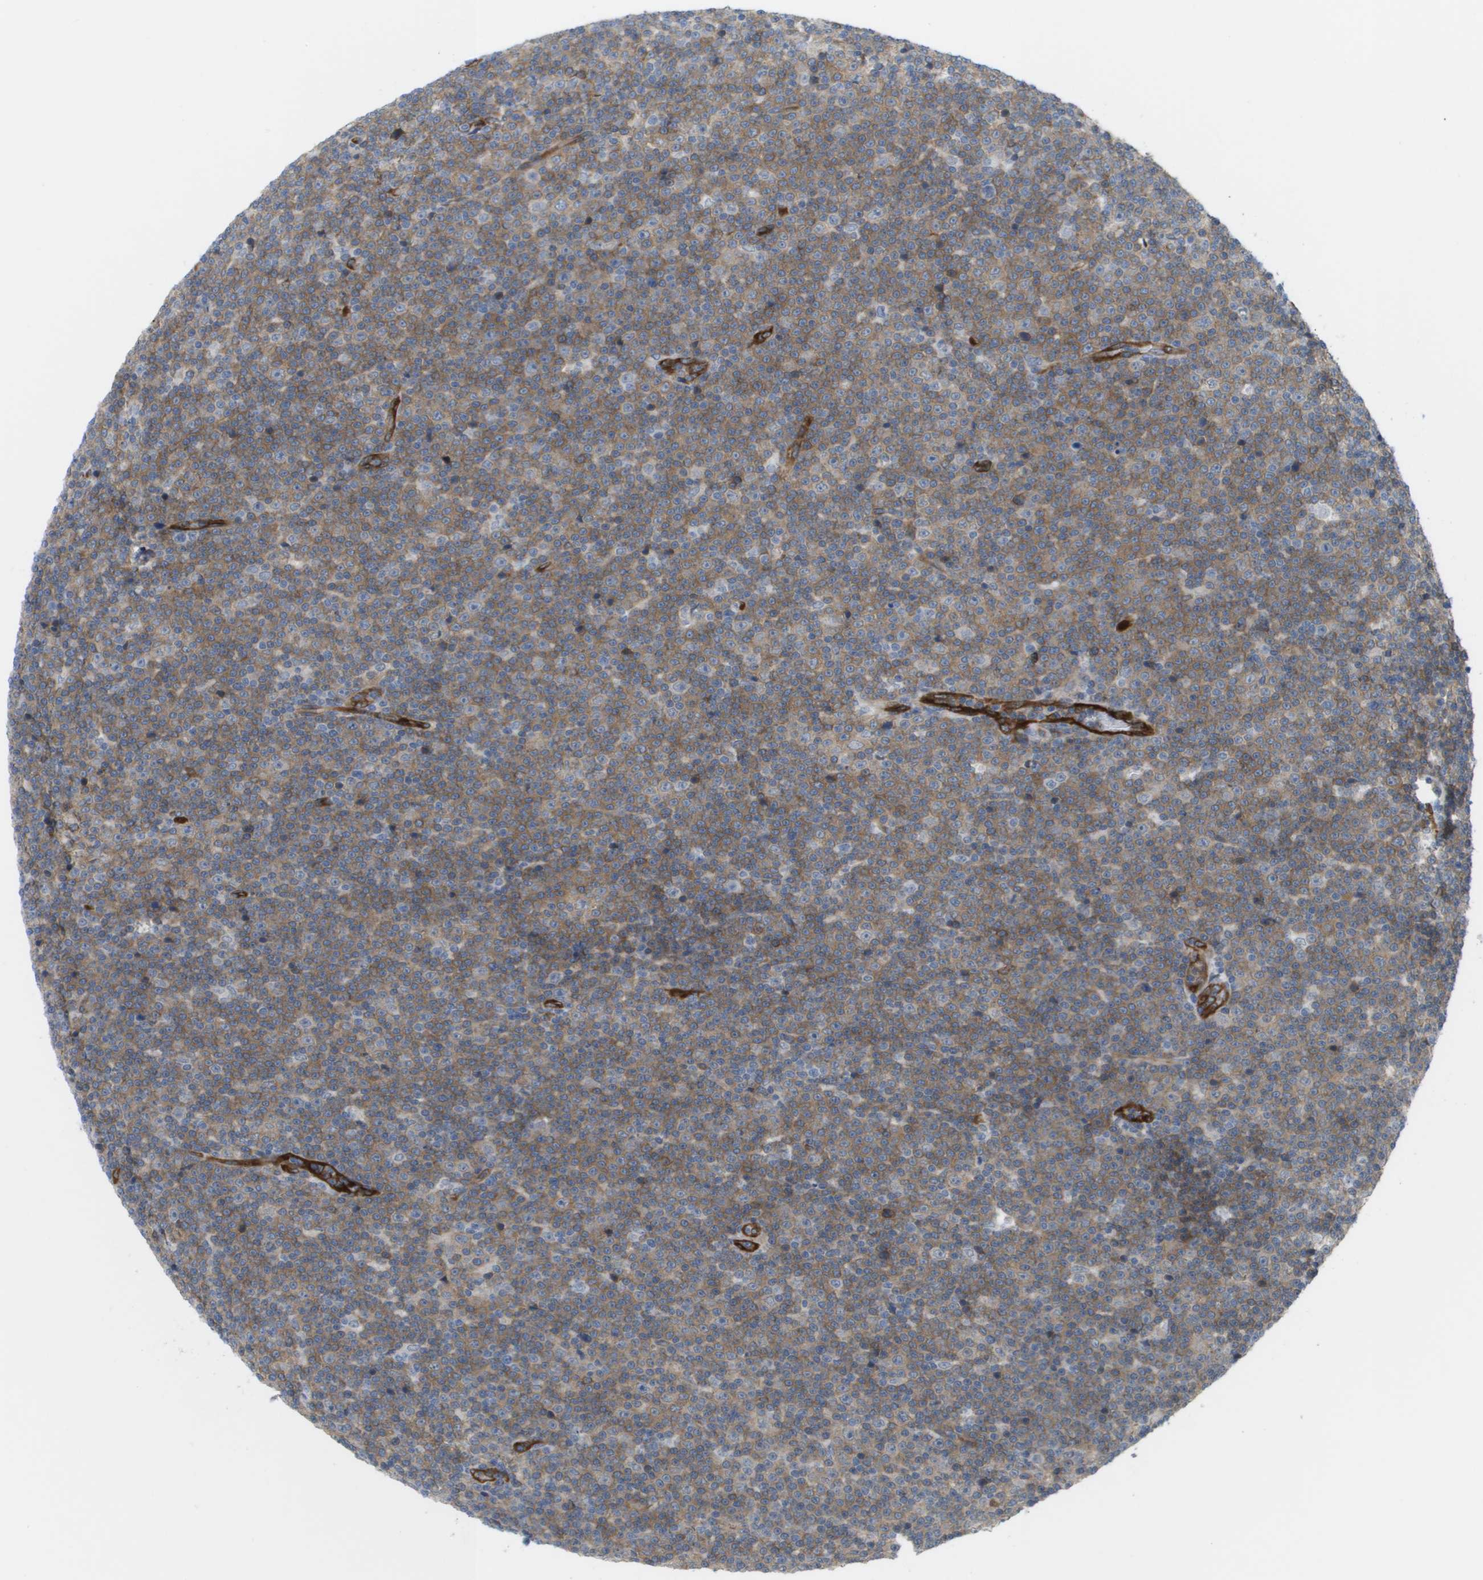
{"staining": {"intensity": "weak", "quantity": ">75%", "location": "cytoplasmic/membranous"}, "tissue": "lymphoma", "cell_type": "Tumor cells", "image_type": "cancer", "snomed": [{"axis": "morphology", "description": "Malignant lymphoma, non-Hodgkin's type, Low grade"}, {"axis": "topography", "description": "Lymph node"}], "caption": "Lymphoma stained with immunohistochemistry reveals weak cytoplasmic/membranous expression in about >75% of tumor cells.", "gene": "MARCHF8", "patient": {"sex": "female", "age": 67}}